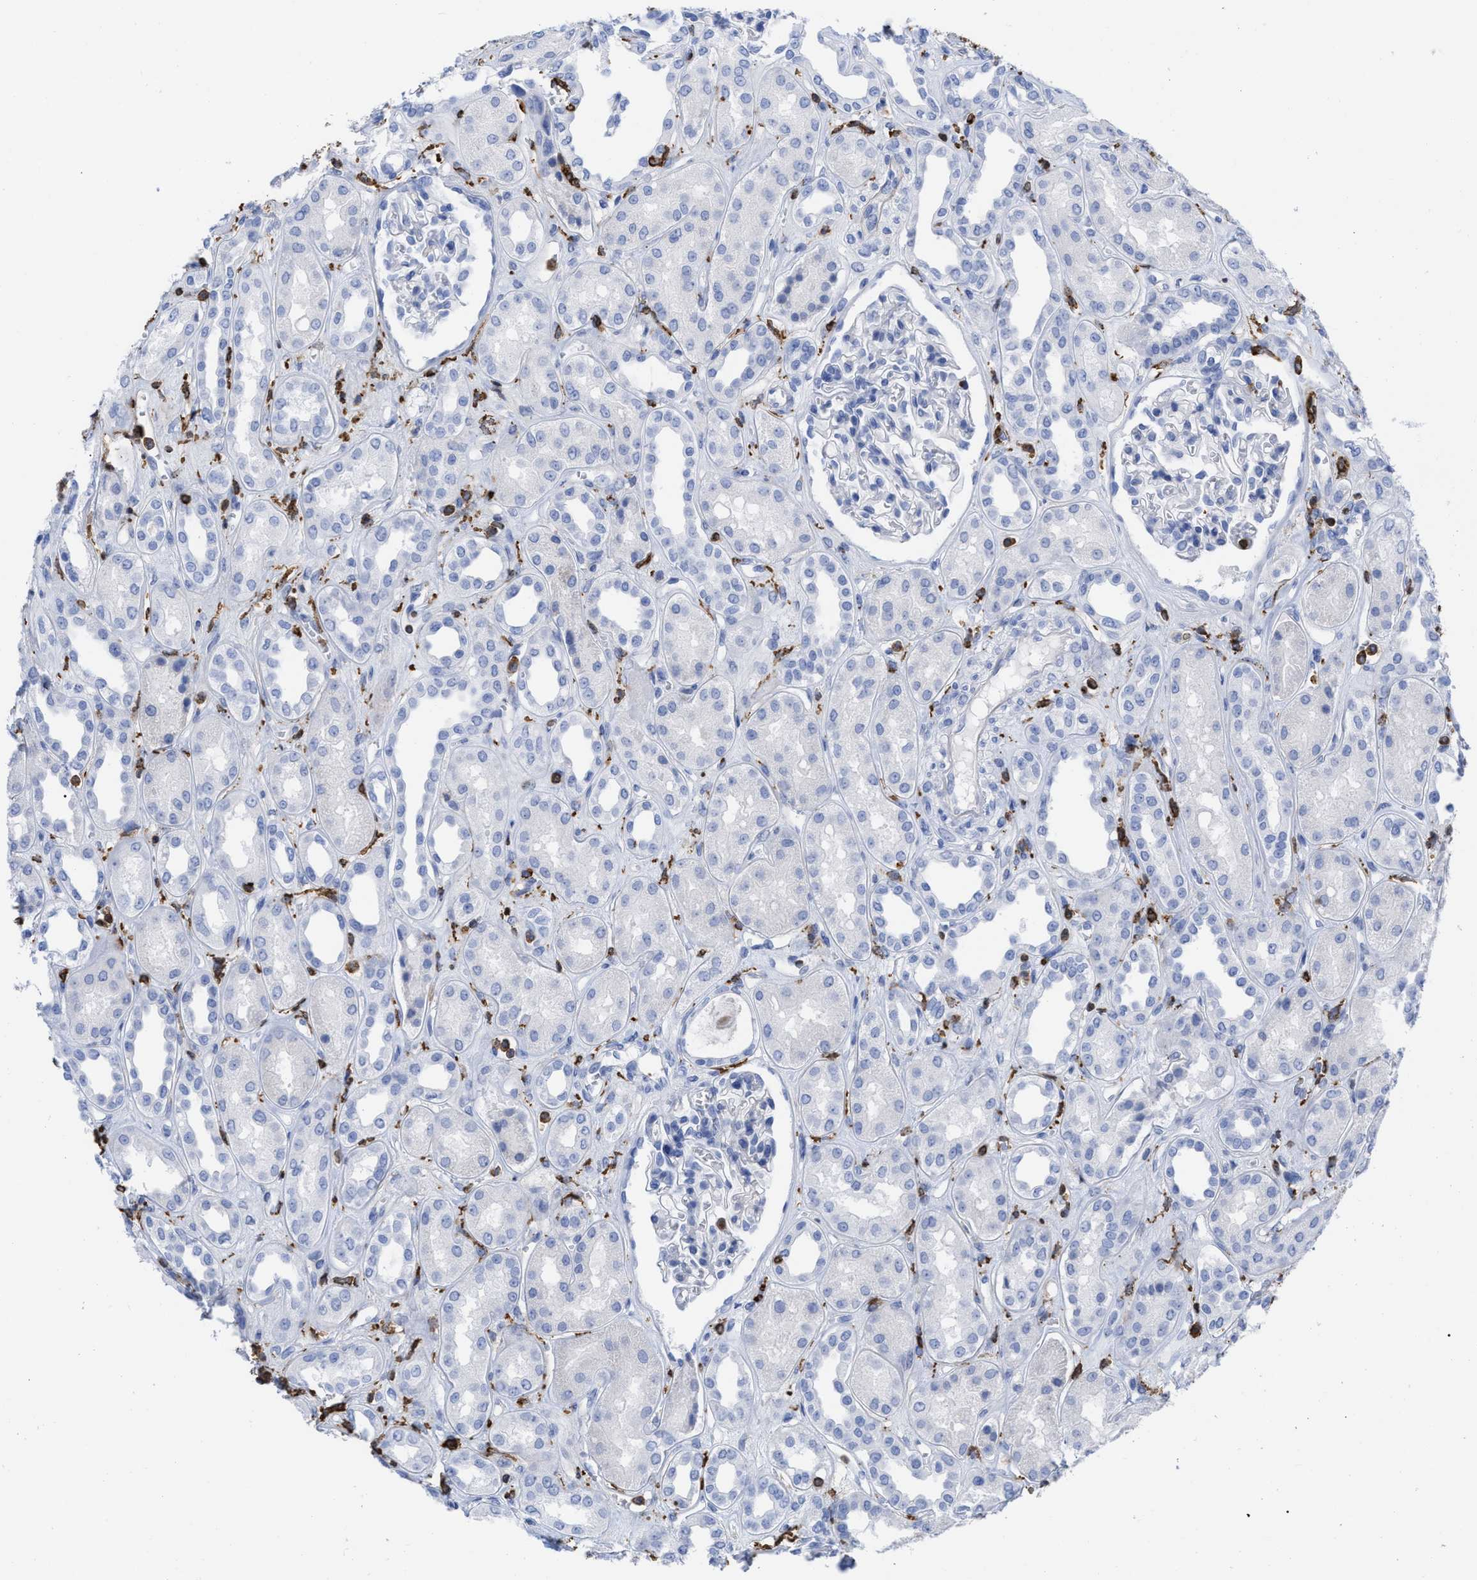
{"staining": {"intensity": "negative", "quantity": "none", "location": "none"}, "tissue": "kidney", "cell_type": "Cells in glomeruli", "image_type": "normal", "snomed": [{"axis": "morphology", "description": "Normal tissue, NOS"}, {"axis": "topography", "description": "Kidney"}], "caption": "High magnification brightfield microscopy of normal kidney stained with DAB (3,3'-diaminobenzidine) (brown) and counterstained with hematoxylin (blue): cells in glomeruli show no significant staining. The staining is performed using DAB brown chromogen with nuclei counter-stained in using hematoxylin.", "gene": "HCLS1", "patient": {"sex": "male", "age": 59}}